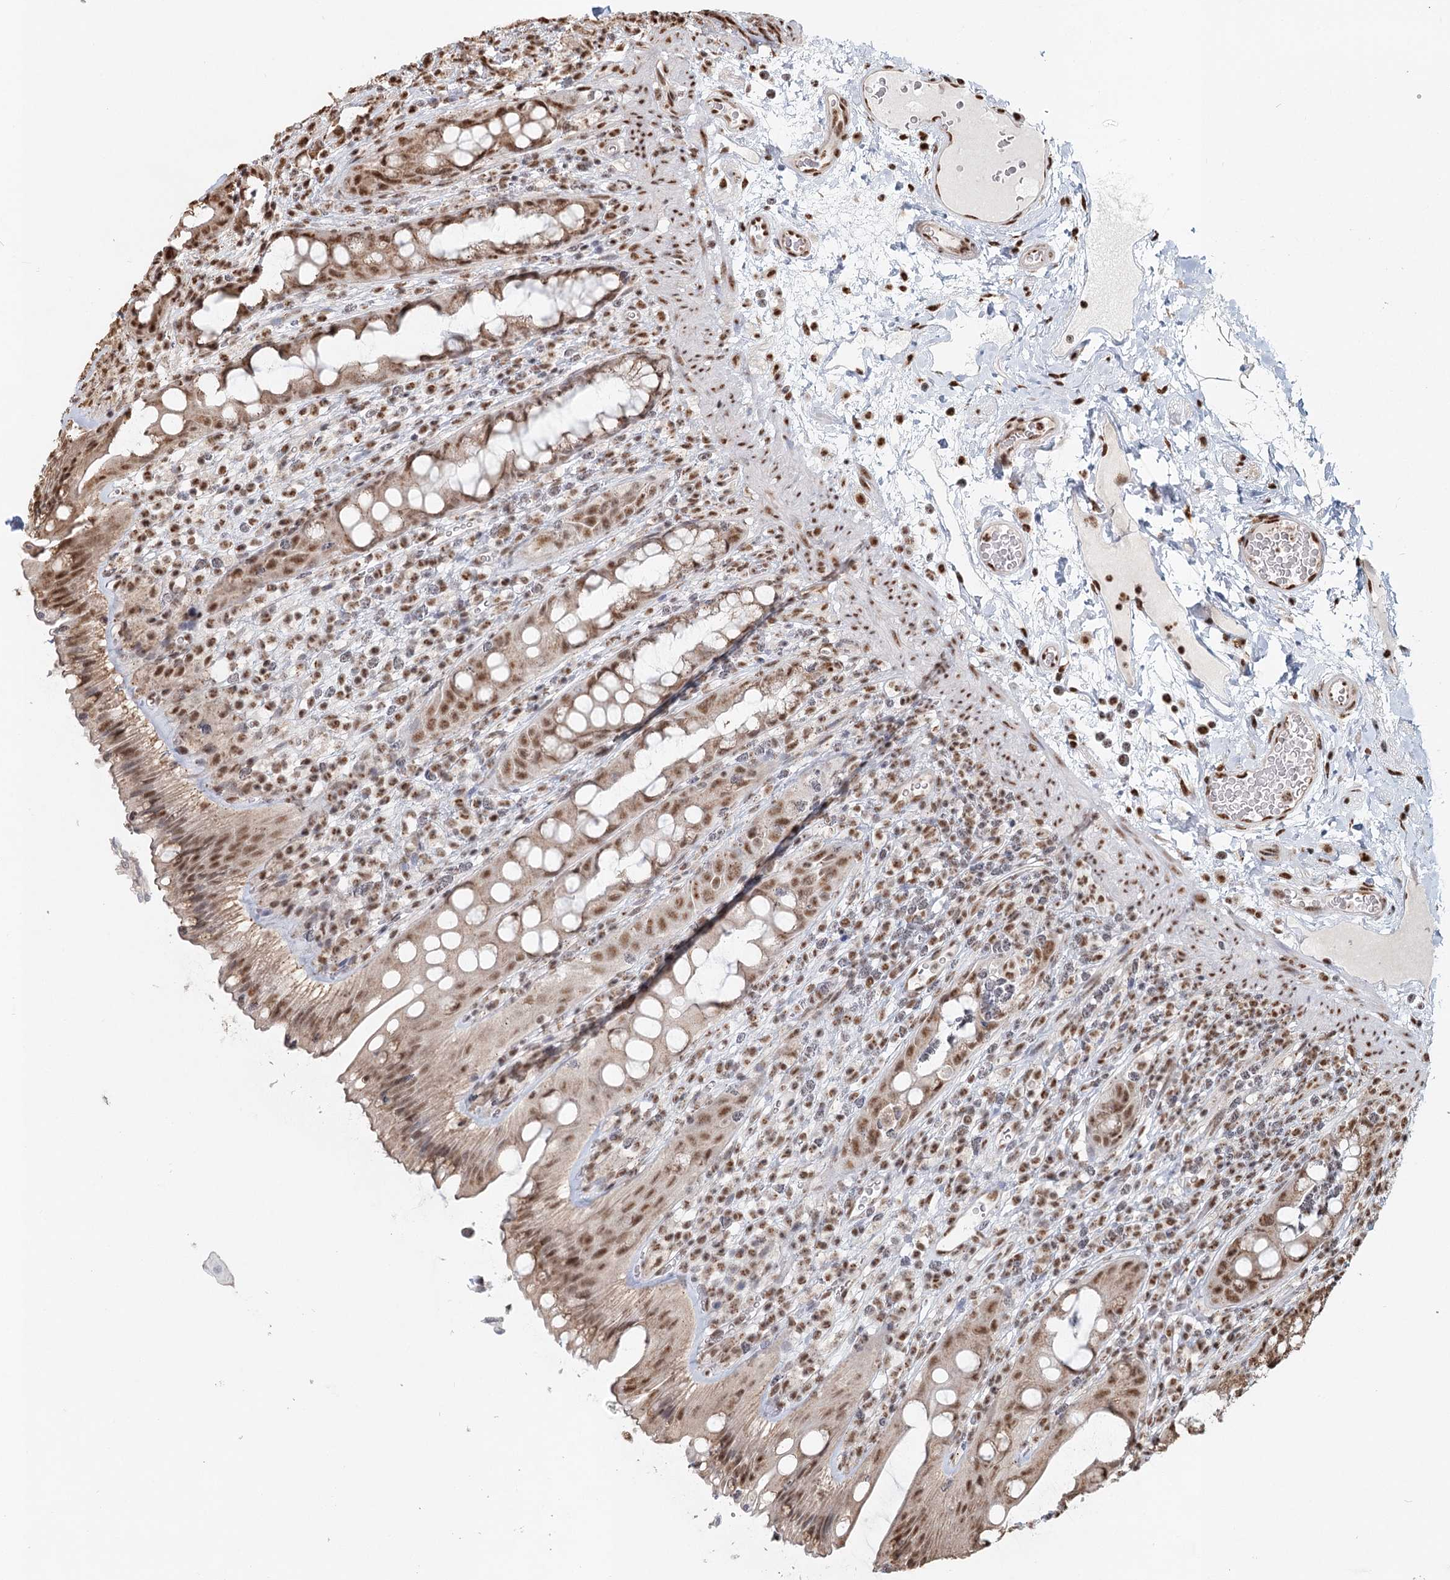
{"staining": {"intensity": "moderate", "quantity": ">75%", "location": "nuclear"}, "tissue": "rectum", "cell_type": "Glandular cells", "image_type": "normal", "snomed": [{"axis": "morphology", "description": "Normal tissue, NOS"}, {"axis": "topography", "description": "Rectum"}], "caption": "Moderate nuclear staining is present in about >75% of glandular cells in unremarkable rectum.", "gene": "GPALPP1", "patient": {"sex": "female", "age": 57}}